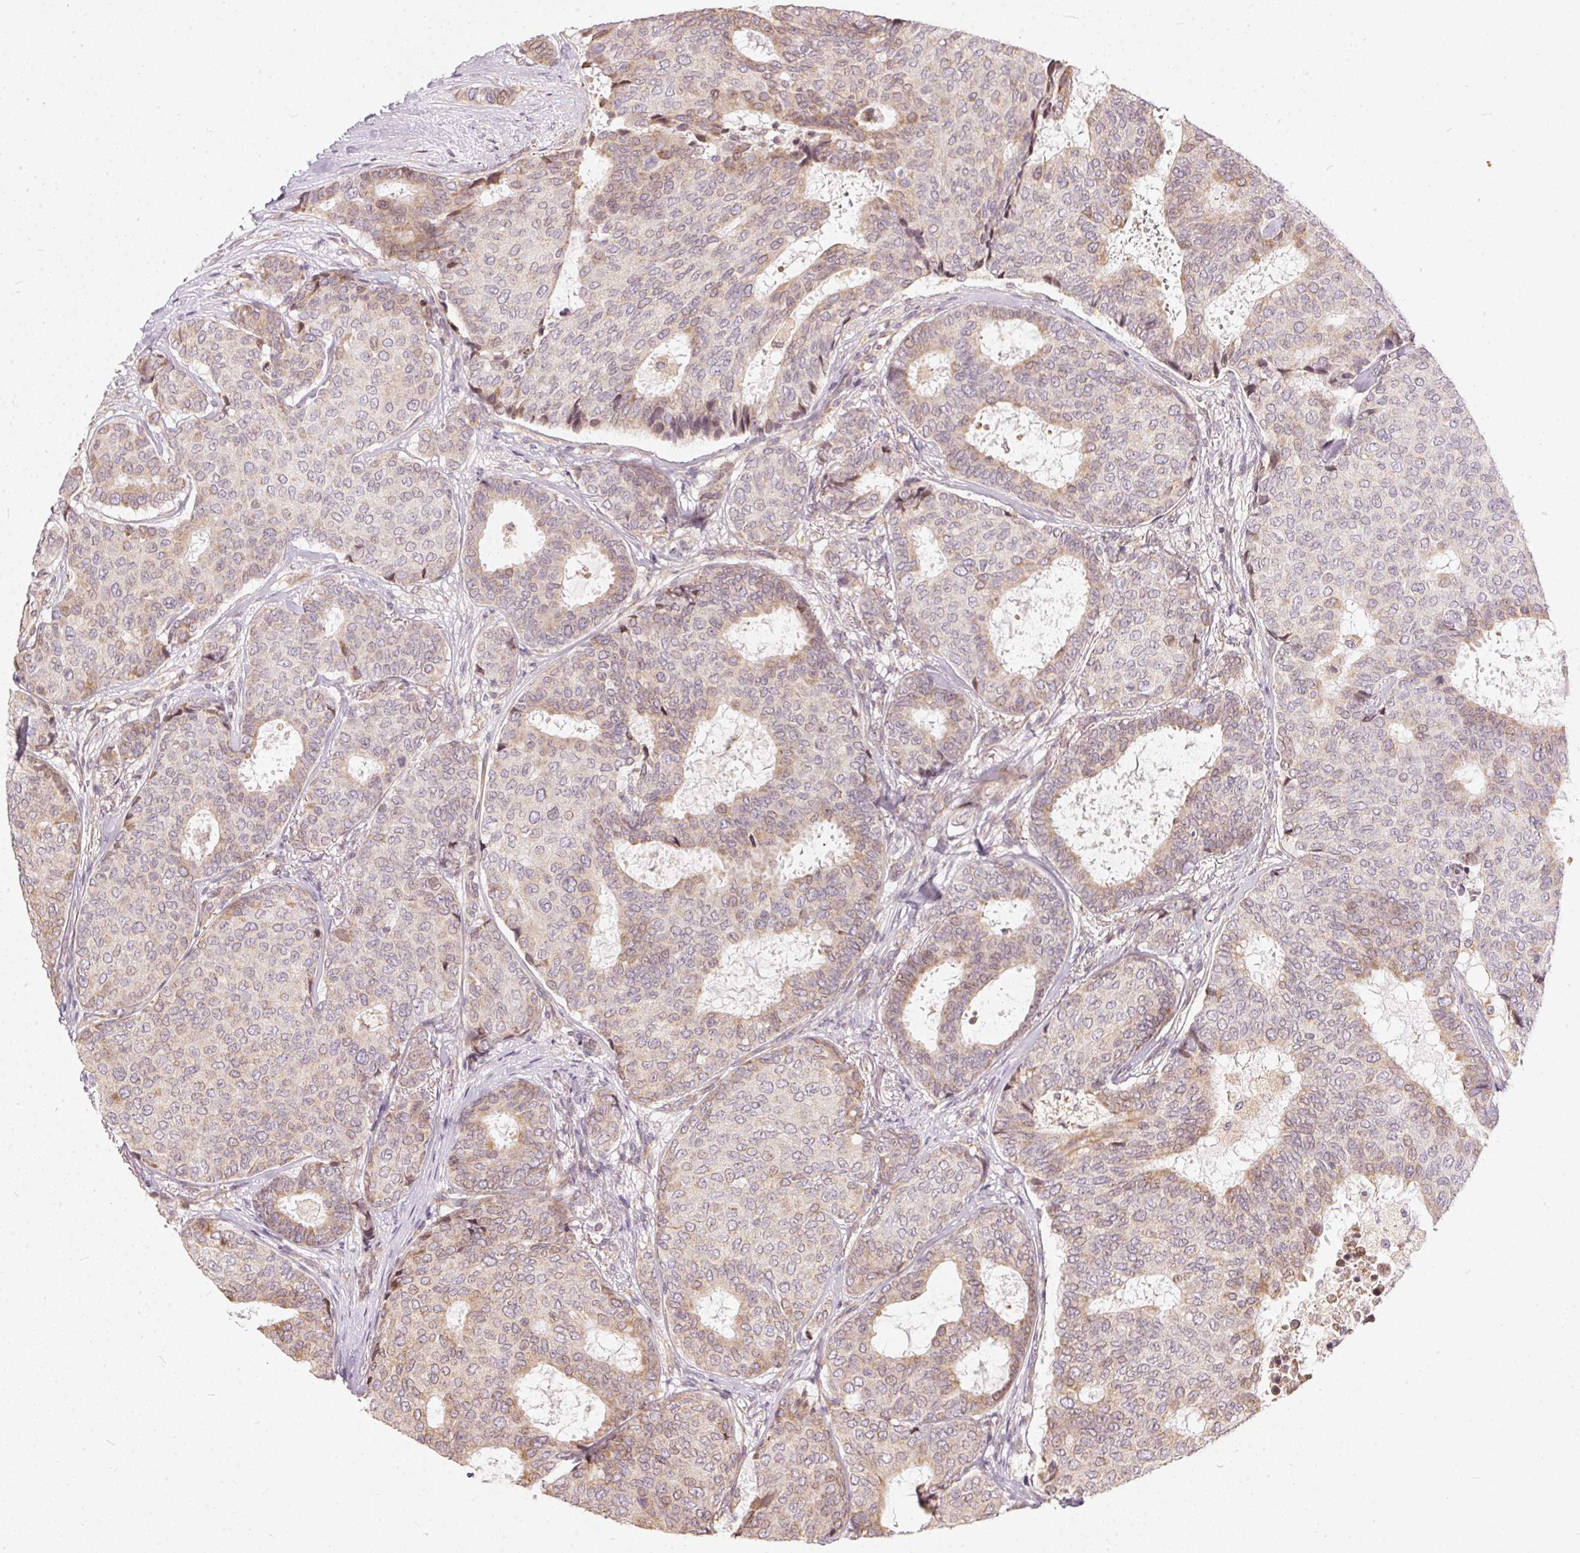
{"staining": {"intensity": "weak", "quantity": ">75%", "location": "cytoplasmic/membranous"}, "tissue": "breast cancer", "cell_type": "Tumor cells", "image_type": "cancer", "snomed": [{"axis": "morphology", "description": "Duct carcinoma"}, {"axis": "topography", "description": "Breast"}], "caption": "Approximately >75% of tumor cells in human breast cancer exhibit weak cytoplasmic/membranous protein staining as visualized by brown immunohistochemical staining.", "gene": "VWA5B2", "patient": {"sex": "female", "age": 75}}